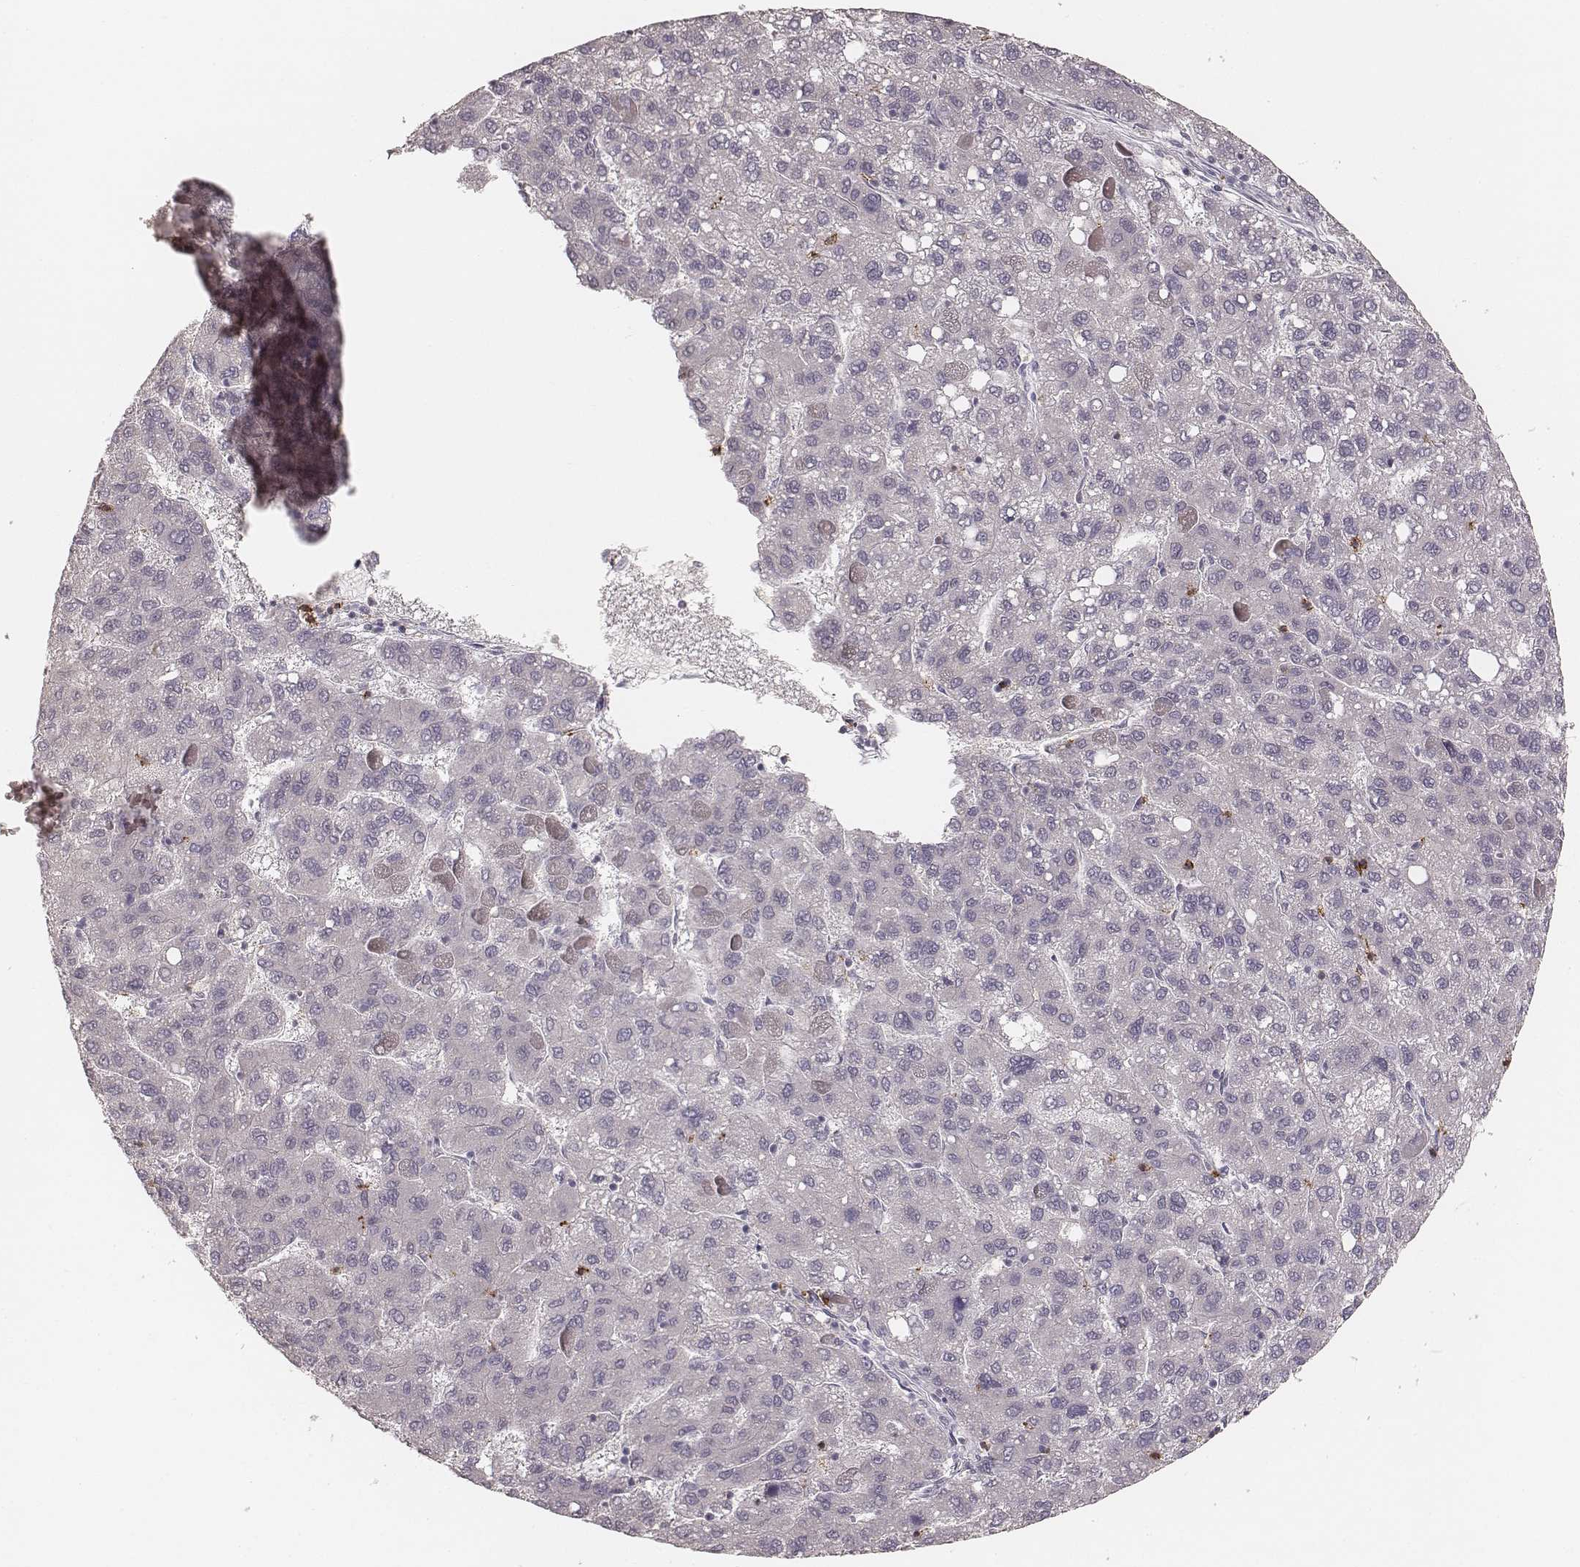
{"staining": {"intensity": "negative", "quantity": "none", "location": "none"}, "tissue": "liver cancer", "cell_type": "Tumor cells", "image_type": "cancer", "snomed": [{"axis": "morphology", "description": "Carcinoma, Hepatocellular, NOS"}, {"axis": "topography", "description": "Liver"}], "caption": "DAB (3,3'-diaminobenzidine) immunohistochemical staining of human liver cancer shows no significant expression in tumor cells.", "gene": "CD8A", "patient": {"sex": "female", "age": 82}}